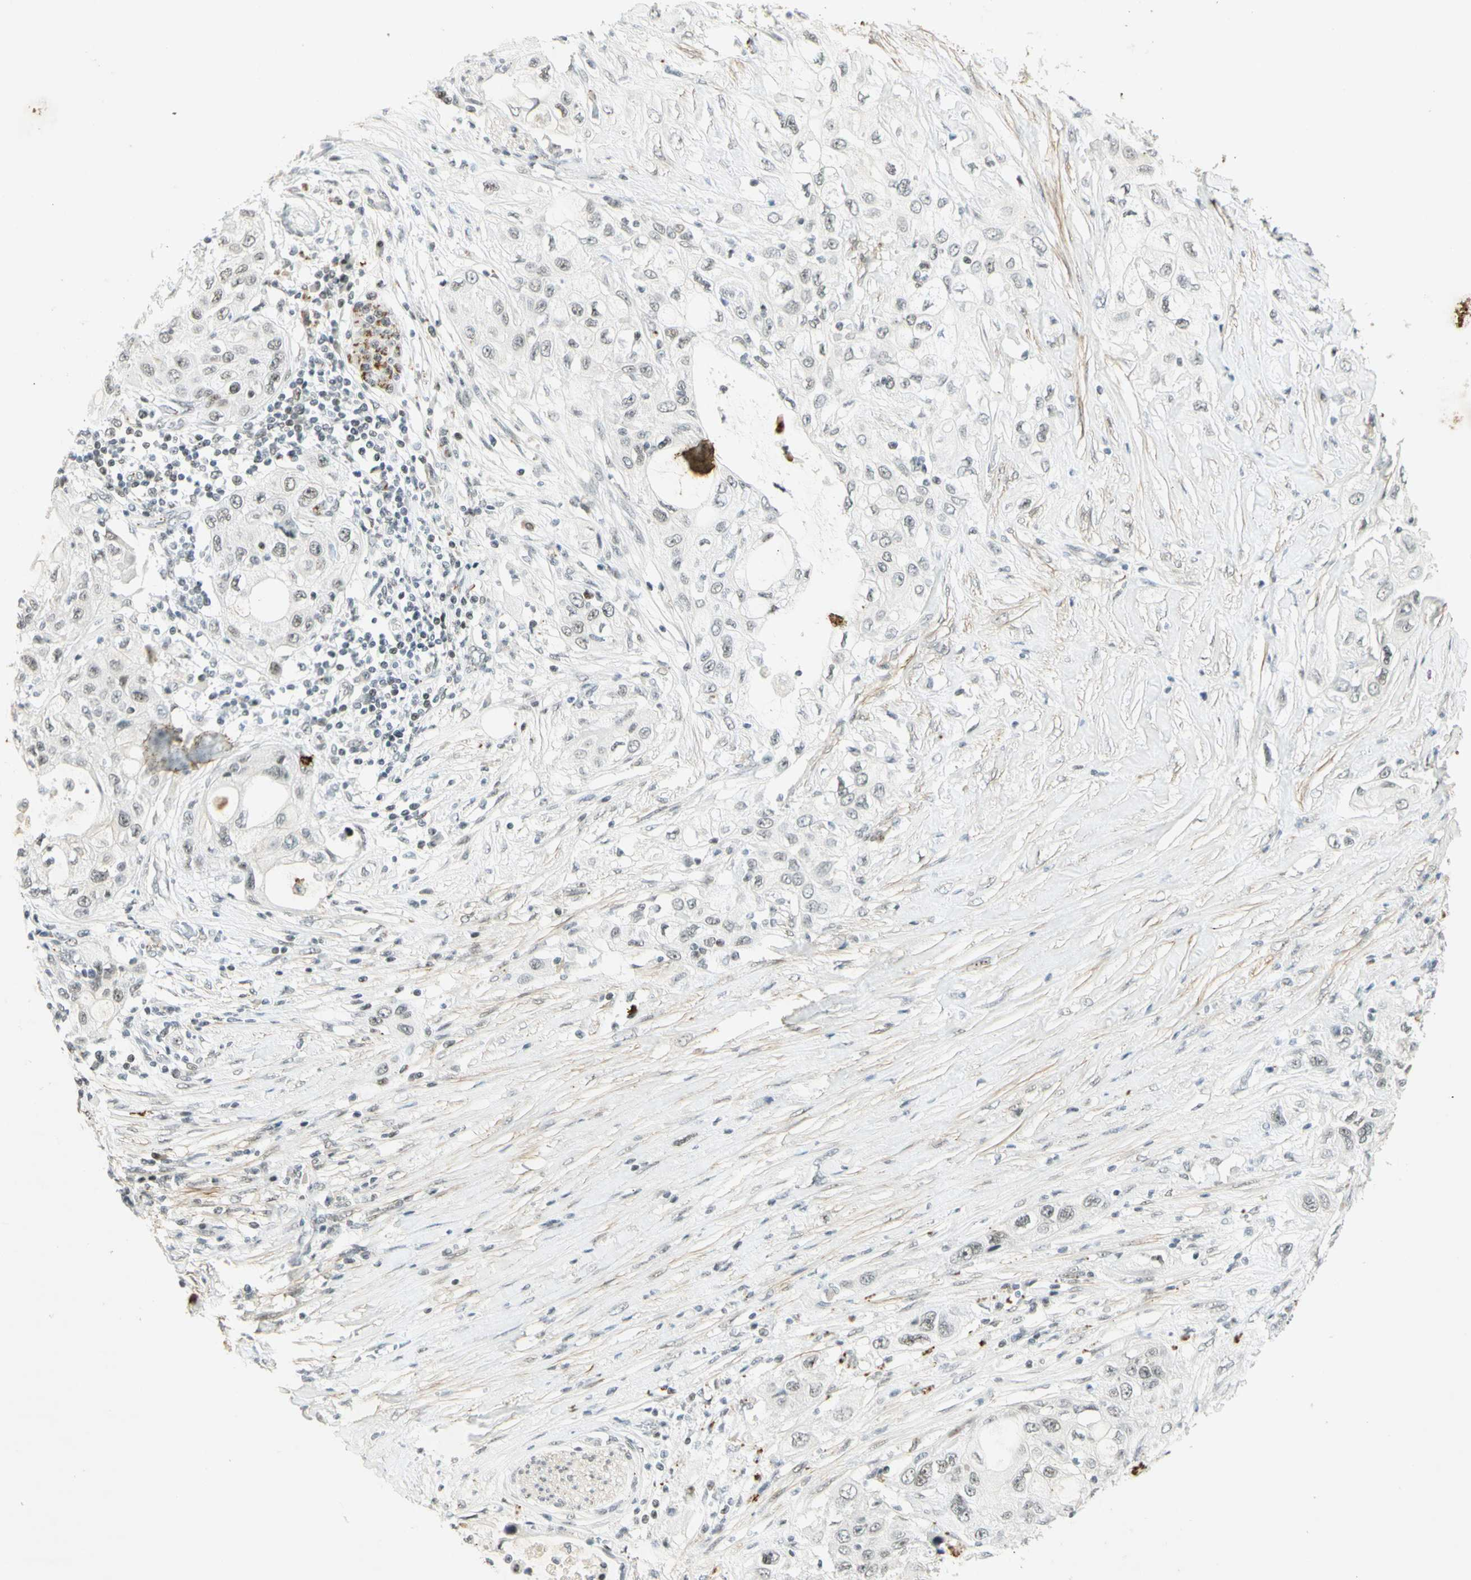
{"staining": {"intensity": "negative", "quantity": "none", "location": "none"}, "tissue": "pancreatic cancer", "cell_type": "Tumor cells", "image_type": "cancer", "snomed": [{"axis": "morphology", "description": "Adenocarcinoma, NOS"}, {"axis": "topography", "description": "Pancreas"}], "caption": "Protein analysis of pancreatic adenocarcinoma displays no significant staining in tumor cells.", "gene": "IRF1", "patient": {"sex": "female", "age": 70}}